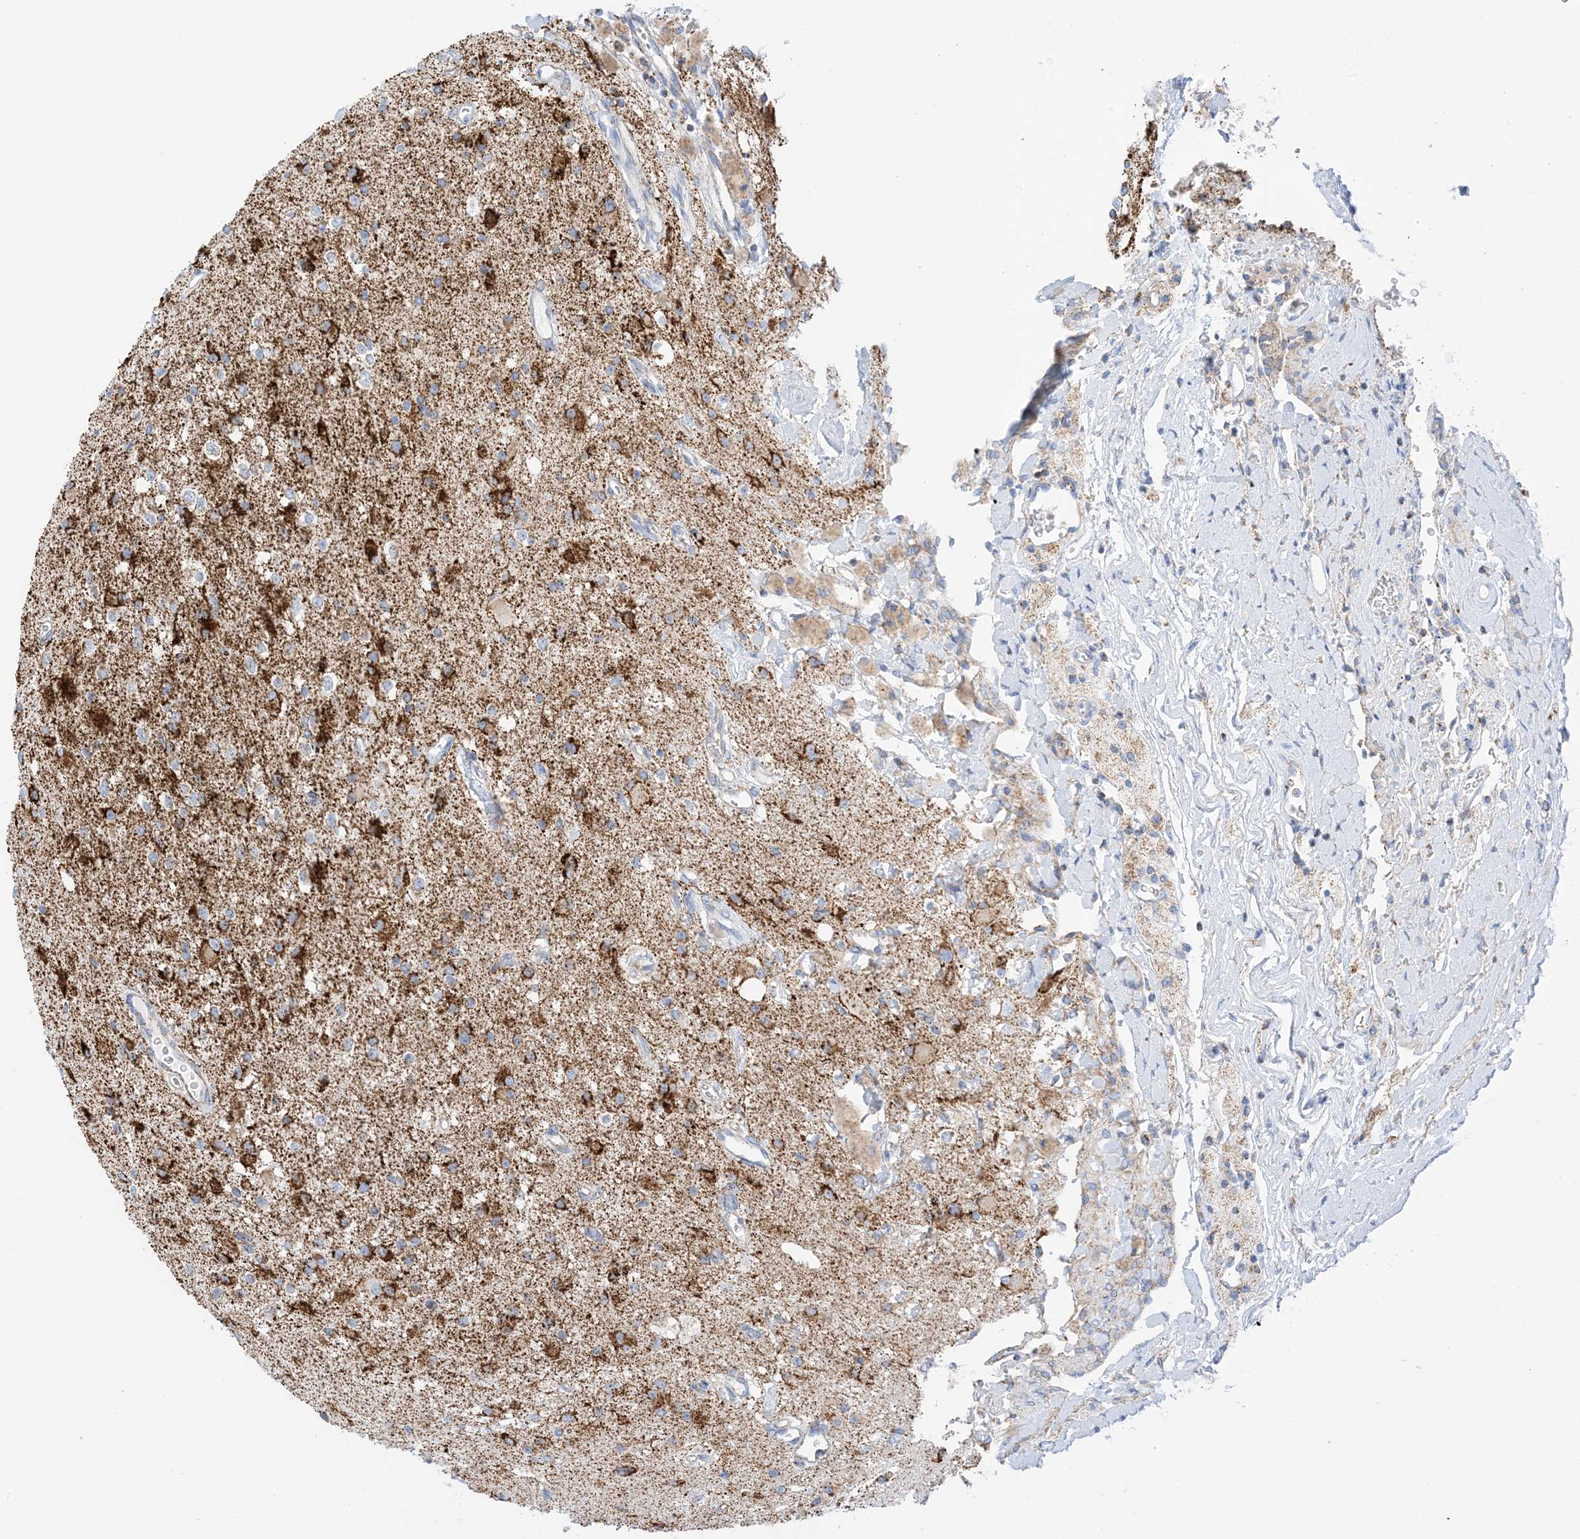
{"staining": {"intensity": "strong", "quantity": "25%-75%", "location": "cytoplasmic/membranous"}, "tissue": "glioma", "cell_type": "Tumor cells", "image_type": "cancer", "snomed": [{"axis": "morphology", "description": "Glioma, malignant, High grade"}, {"axis": "topography", "description": "Brain"}], "caption": "Immunohistochemistry of human glioma exhibits high levels of strong cytoplasmic/membranous expression in approximately 25%-75% of tumor cells.", "gene": "CAPN13", "patient": {"sex": "male", "age": 34}}